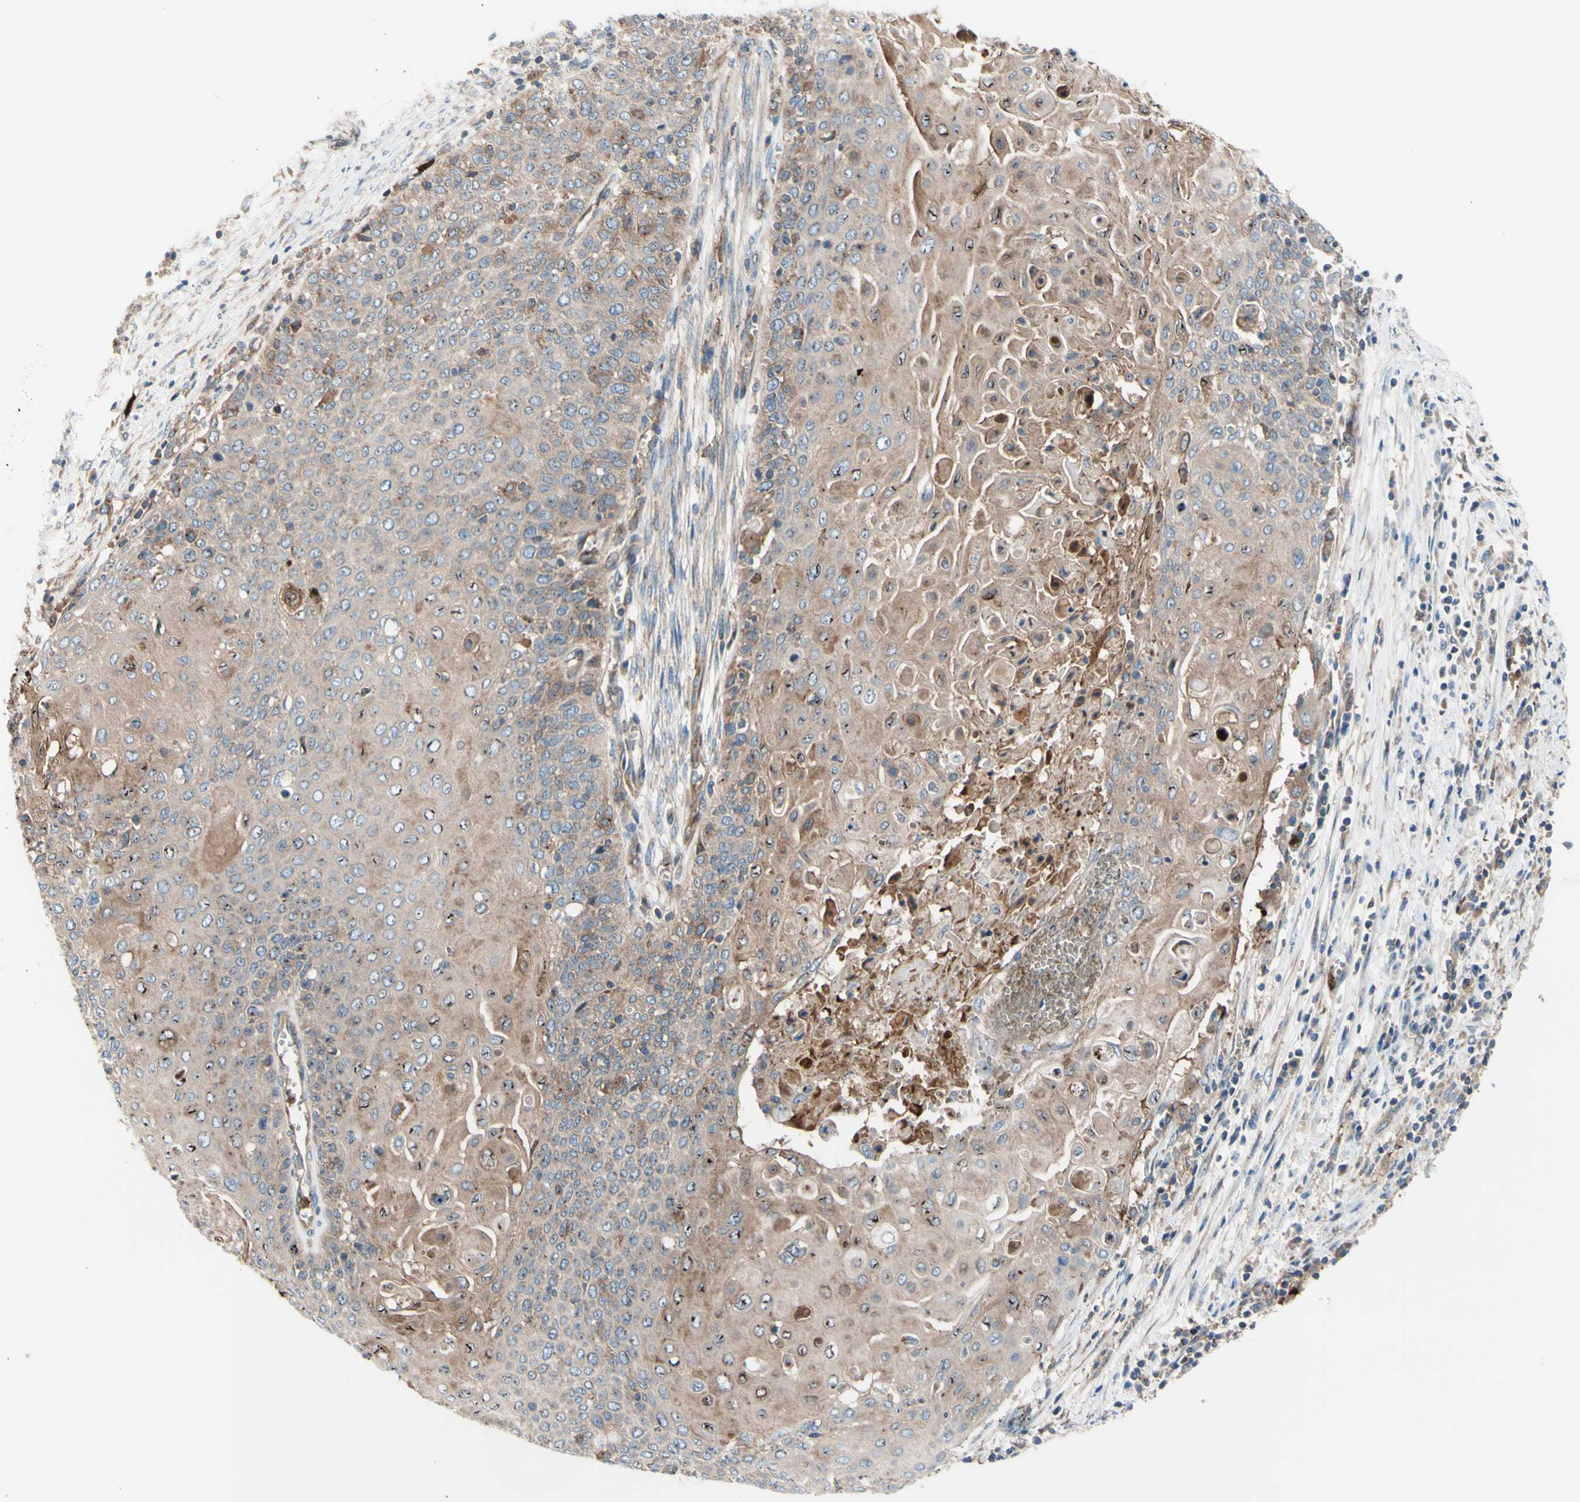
{"staining": {"intensity": "weak", "quantity": ">75%", "location": "cytoplasmic/membranous"}, "tissue": "cervical cancer", "cell_type": "Tumor cells", "image_type": "cancer", "snomed": [{"axis": "morphology", "description": "Squamous cell carcinoma, NOS"}, {"axis": "topography", "description": "Cervix"}], "caption": "Protein analysis of cervical squamous cell carcinoma tissue displays weak cytoplasmic/membranous positivity in approximately >75% of tumor cells.", "gene": "USP9X", "patient": {"sex": "female", "age": 39}}